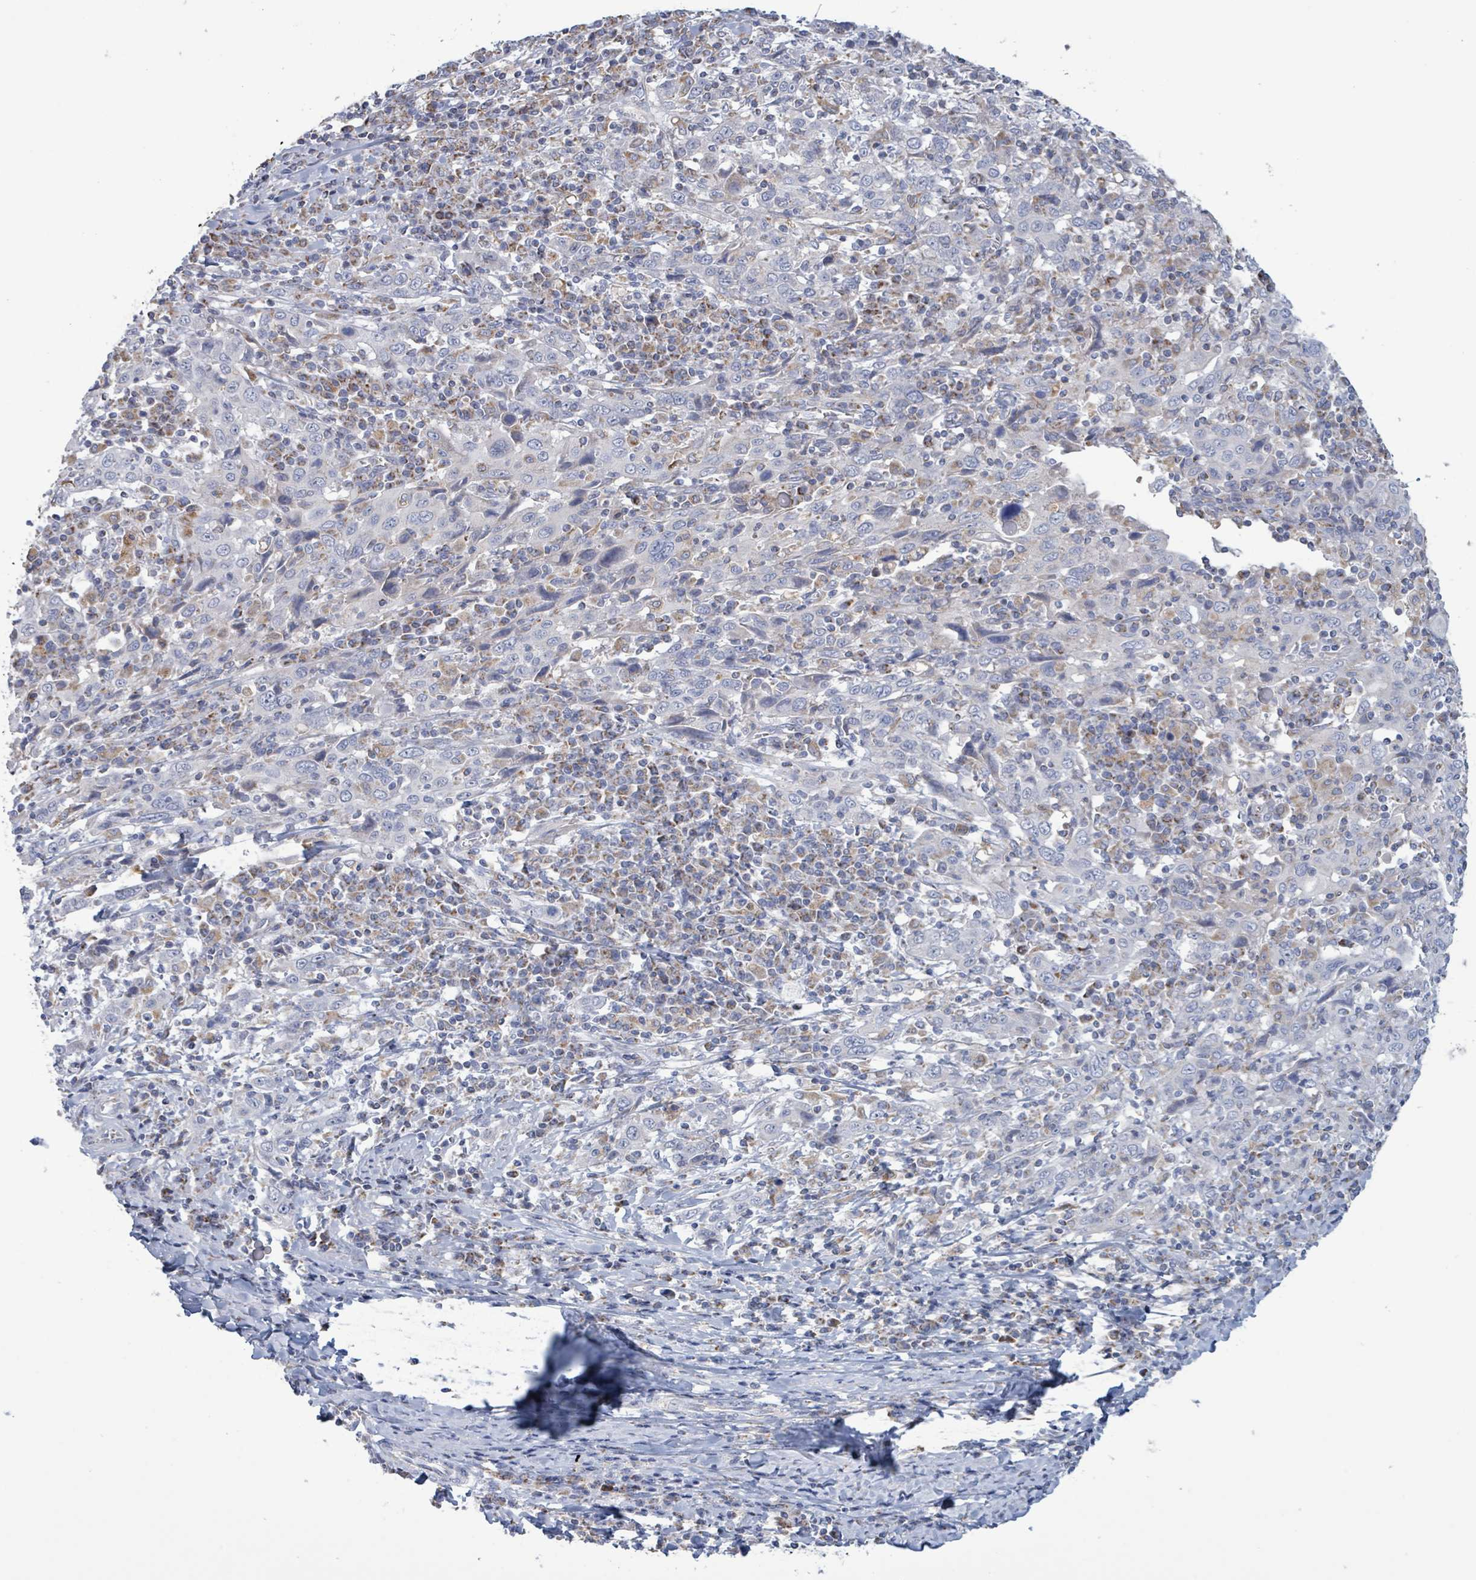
{"staining": {"intensity": "negative", "quantity": "none", "location": "none"}, "tissue": "cervical cancer", "cell_type": "Tumor cells", "image_type": "cancer", "snomed": [{"axis": "morphology", "description": "Squamous cell carcinoma, NOS"}, {"axis": "topography", "description": "Cervix"}], "caption": "Immunohistochemical staining of cervical cancer exhibits no significant positivity in tumor cells.", "gene": "AKR1C4", "patient": {"sex": "female", "age": 46}}